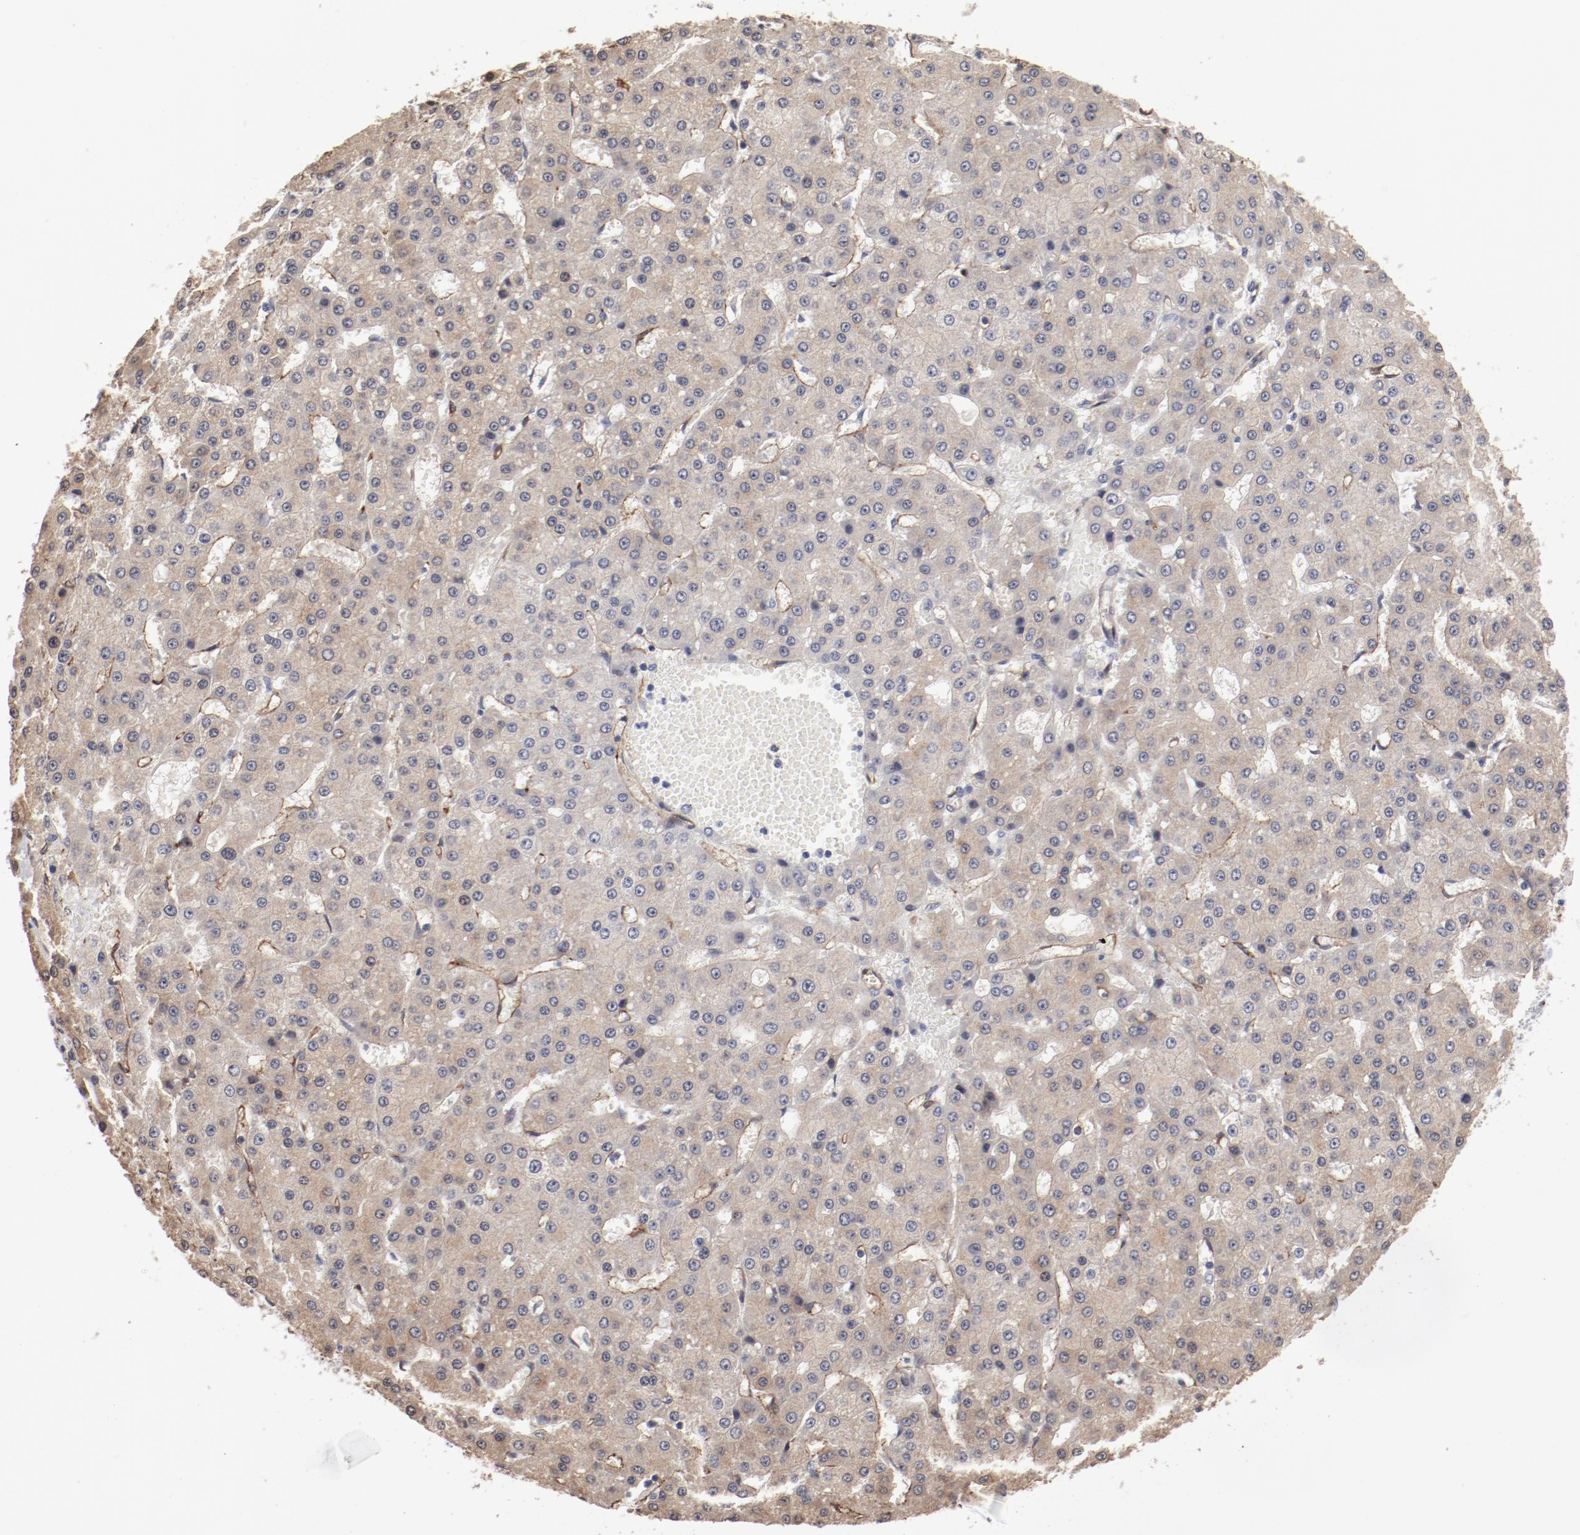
{"staining": {"intensity": "negative", "quantity": "none", "location": "none"}, "tissue": "liver cancer", "cell_type": "Tumor cells", "image_type": "cancer", "snomed": [{"axis": "morphology", "description": "Carcinoma, Hepatocellular, NOS"}, {"axis": "topography", "description": "Liver"}], "caption": "DAB (3,3'-diaminobenzidine) immunohistochemical staining of liver cancer demonstrates no significant staining in tumor cells.", "gene": "MAGED4", "patient": {"sex": "male", "age": 47}}